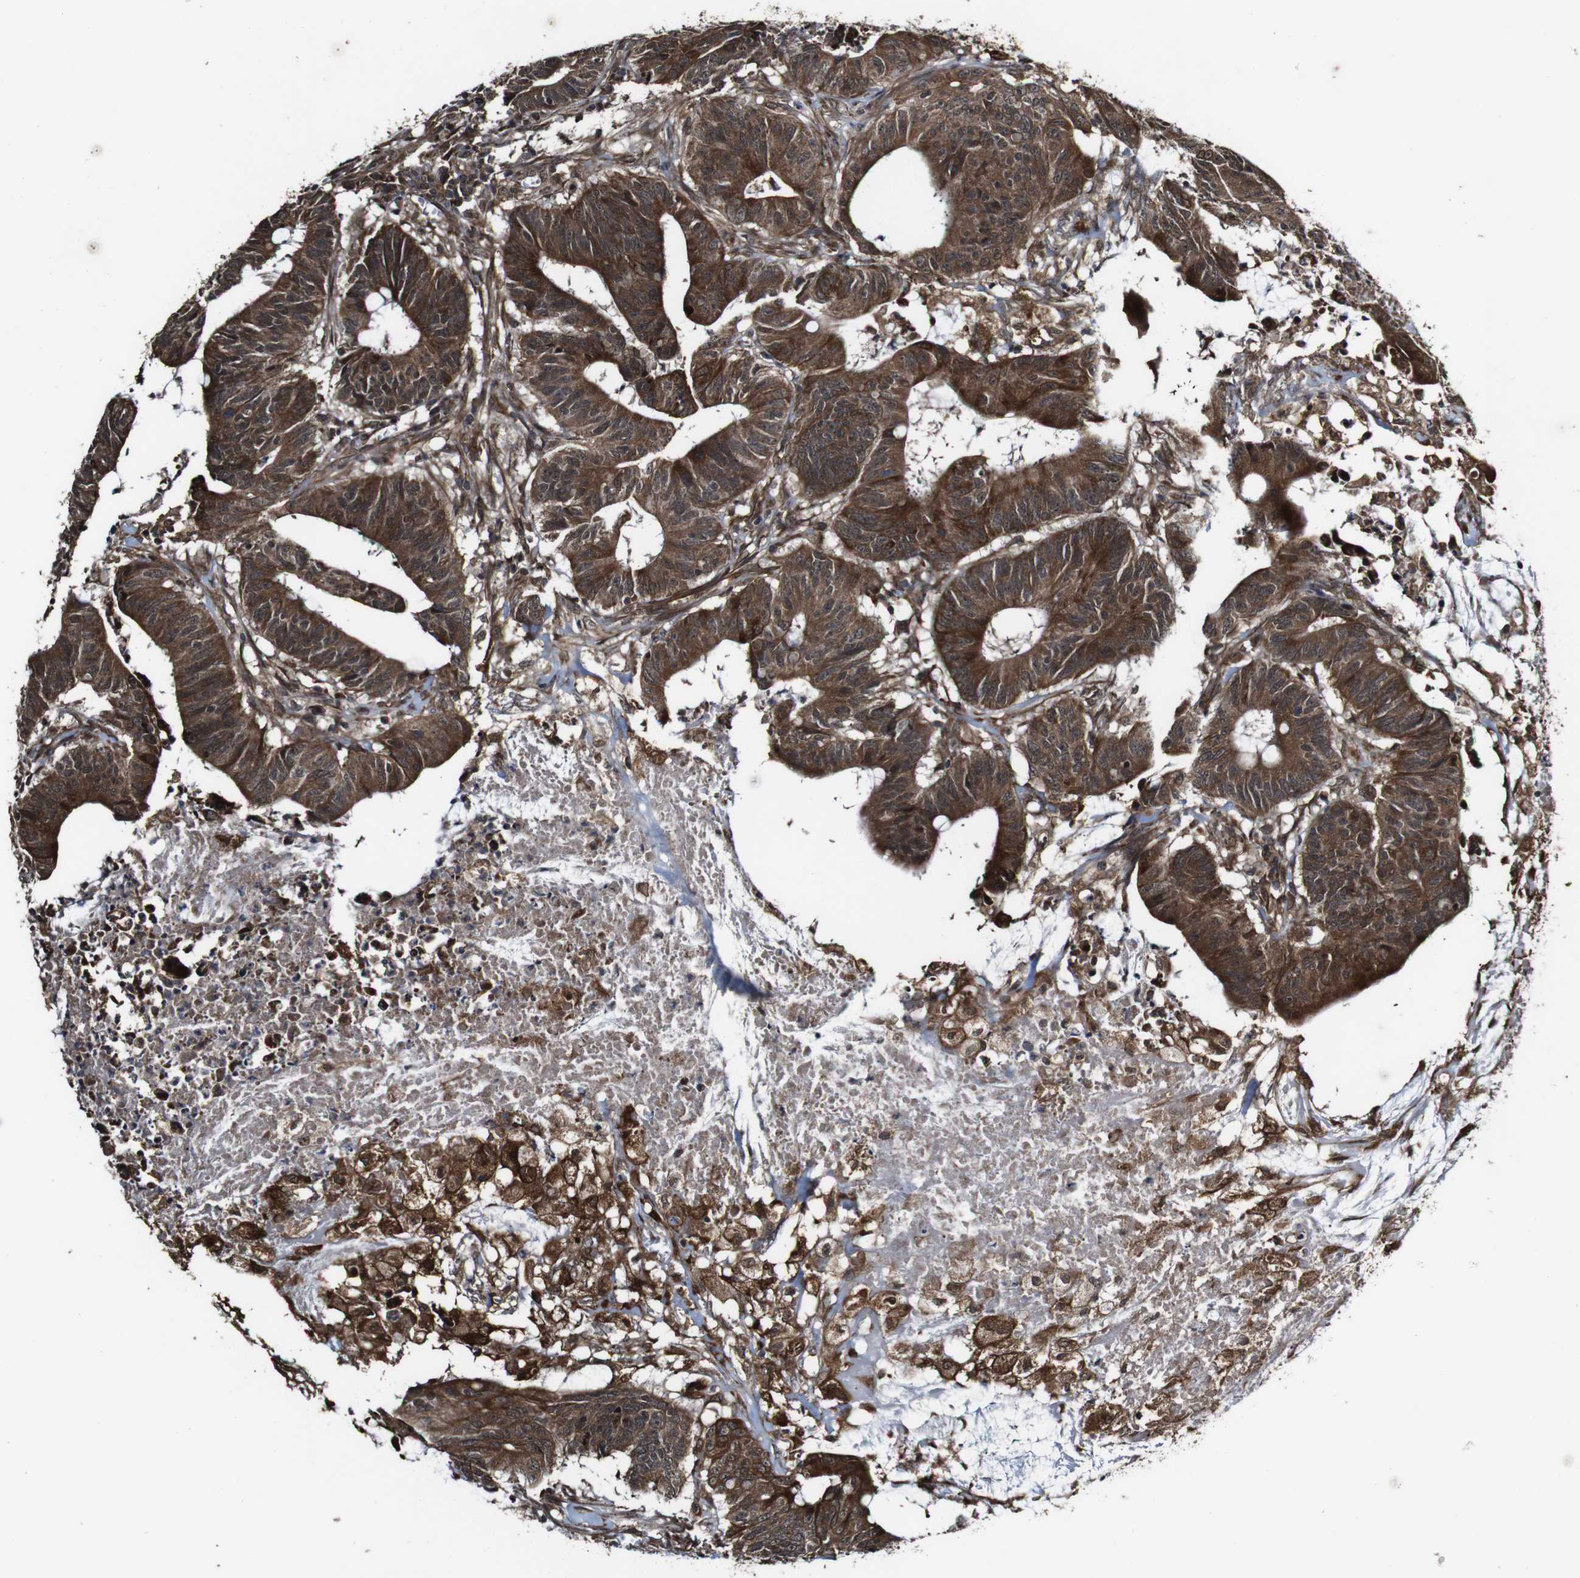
{"staining": {"intensity": "strong", "quantity": ">75%", "location": "cytoplasmic/membranous,nuclear"}, "tissue": "colorectal cancer", "cell_type": "Tumor cells", "image_type": "cancer", "snomed": [{"axis": "morphology", "description": "Adenocarcinoma, NOS"}, {"axis": "topography", "description": "Colon"}], "caption": "Protein expression analysis of human colorectal adenocarcinoma reveals strong cytoplasmic/membranous and nuclear staining in approximately >75% of tumor cells.", "gene": "BTN3A3", "patient": {"sex": "male", "age": 45}}